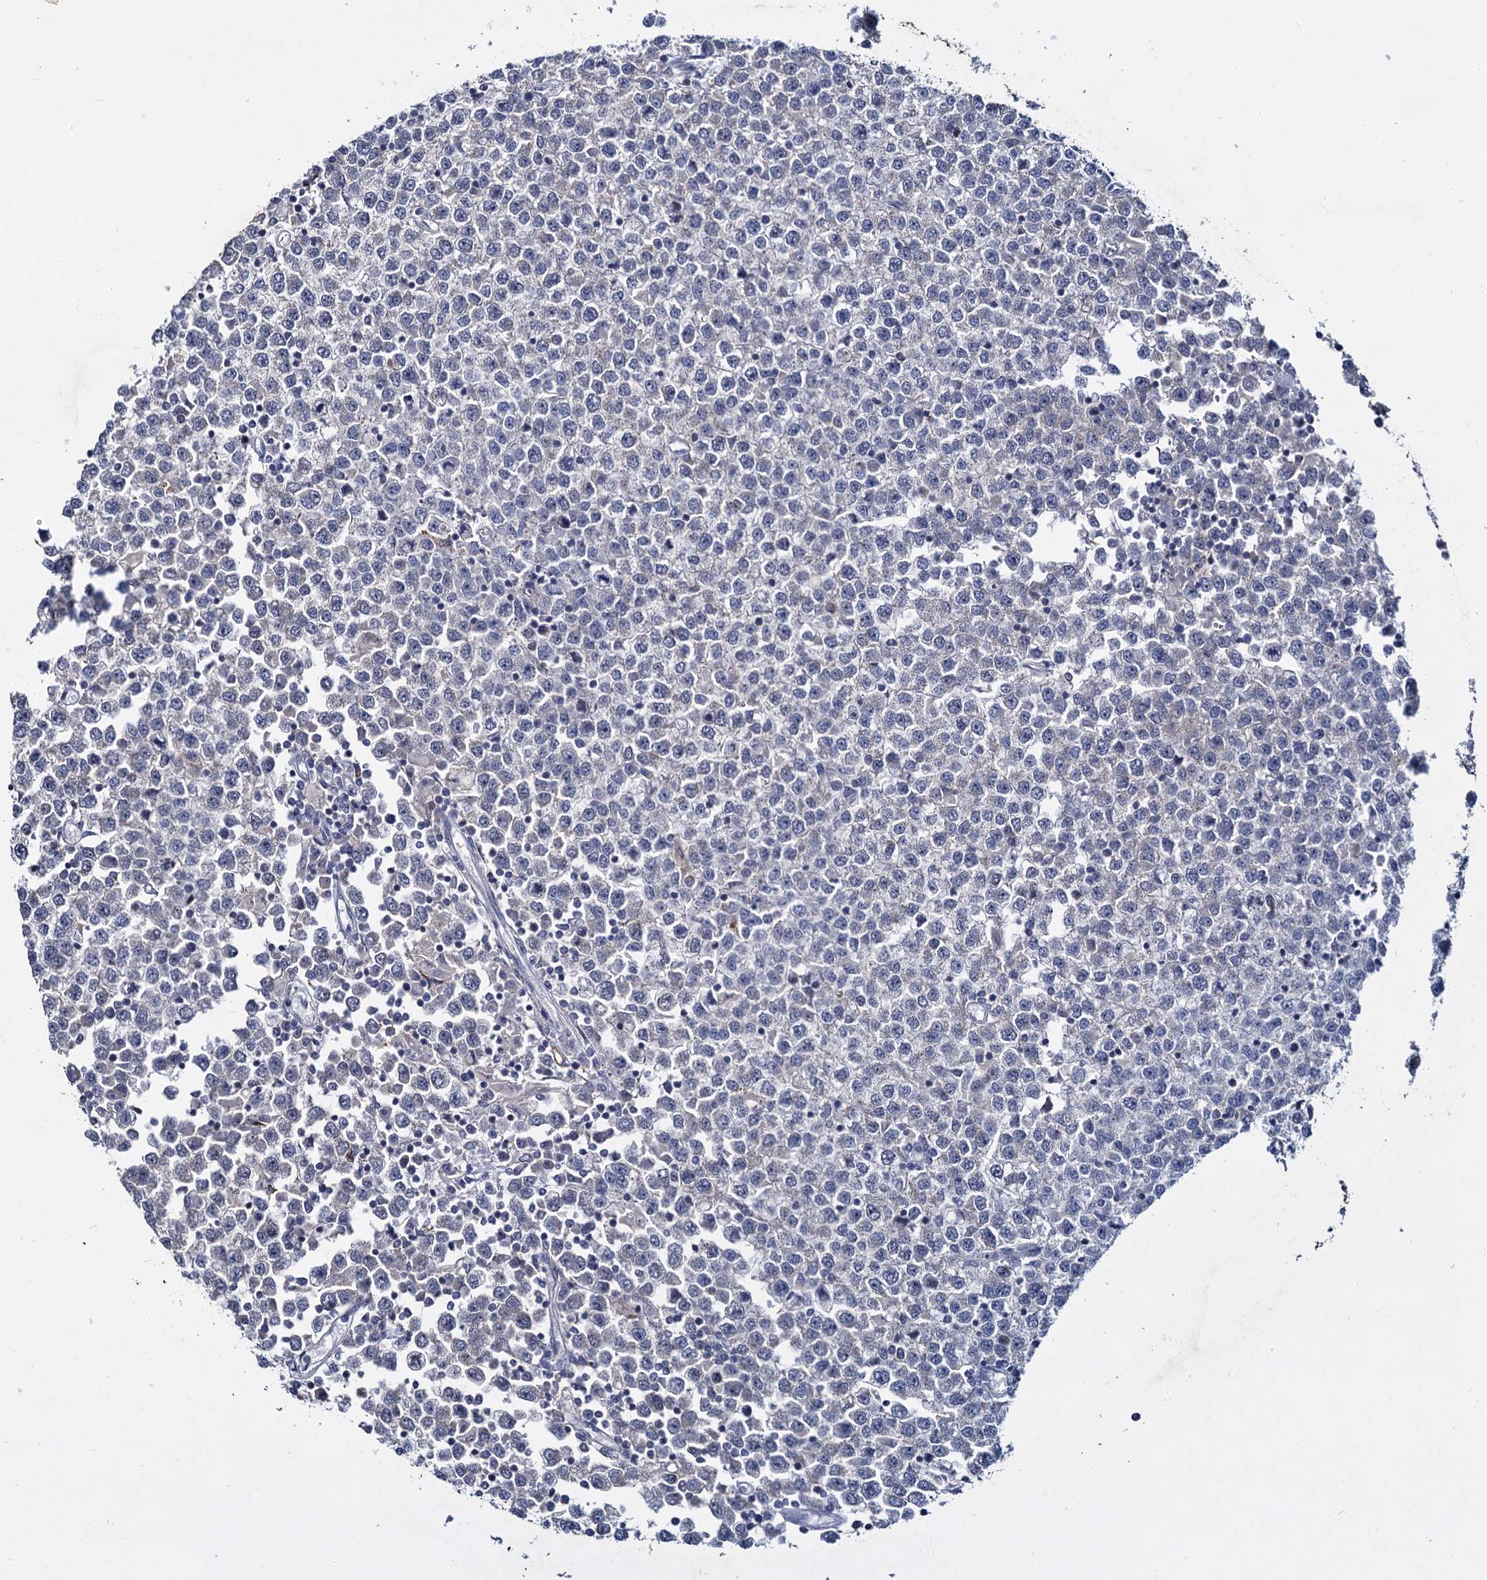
{"staining": {"intensity": "negative", "quantity": "none", "location": "none"}, "tissue": "testis cancer", "cell_type": "Tumor cells", "image_type": "cancer", "snomed": [{"axis": "morphology", "description": "Seminoma, NOS"}, {"axis": "topography", "description": "Testis"}], "caption": "Tumor cells show no significant staining in testis cancer (seminoma).", "gene": "RPUSD4", "patient": {"sex": "male", "age": 65}}